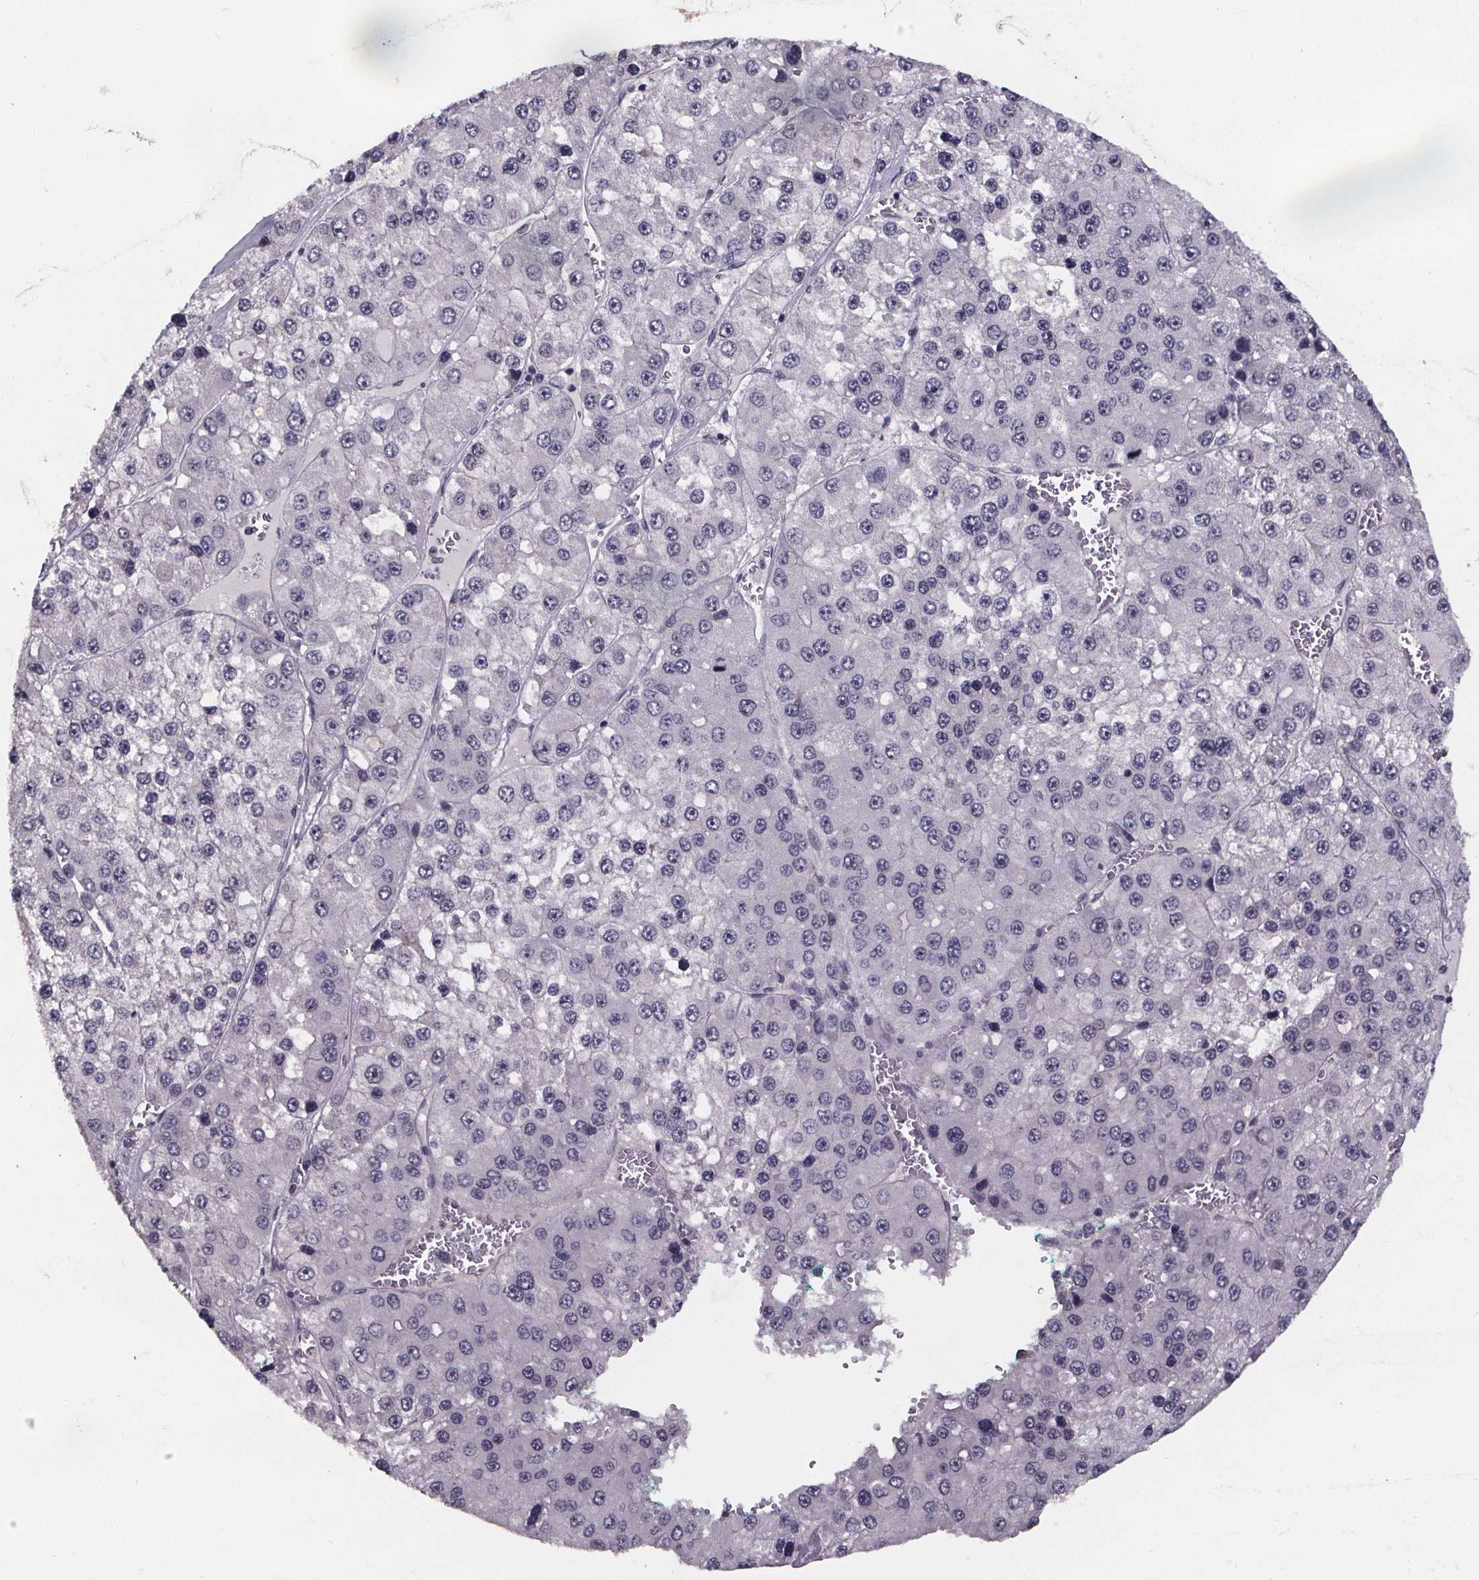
{"staining": {"intensity": "negative", "quantity": "none", "location": "none"}, "tissue": "liver cancer", "cell_type": "Tumor cells", "image_type": "cancer", "snomed": [{"axis": "morphology", "description": "Carcinoma, Hepatocellular, NOS"}, {"axis": "topography", "description": "Liver"}], "caption": "Histopathology image shows no protein positivity in tumor cells of liver cancer tissue.", "gene": "AR", "patient": {"sex": "female", "age": 73}}